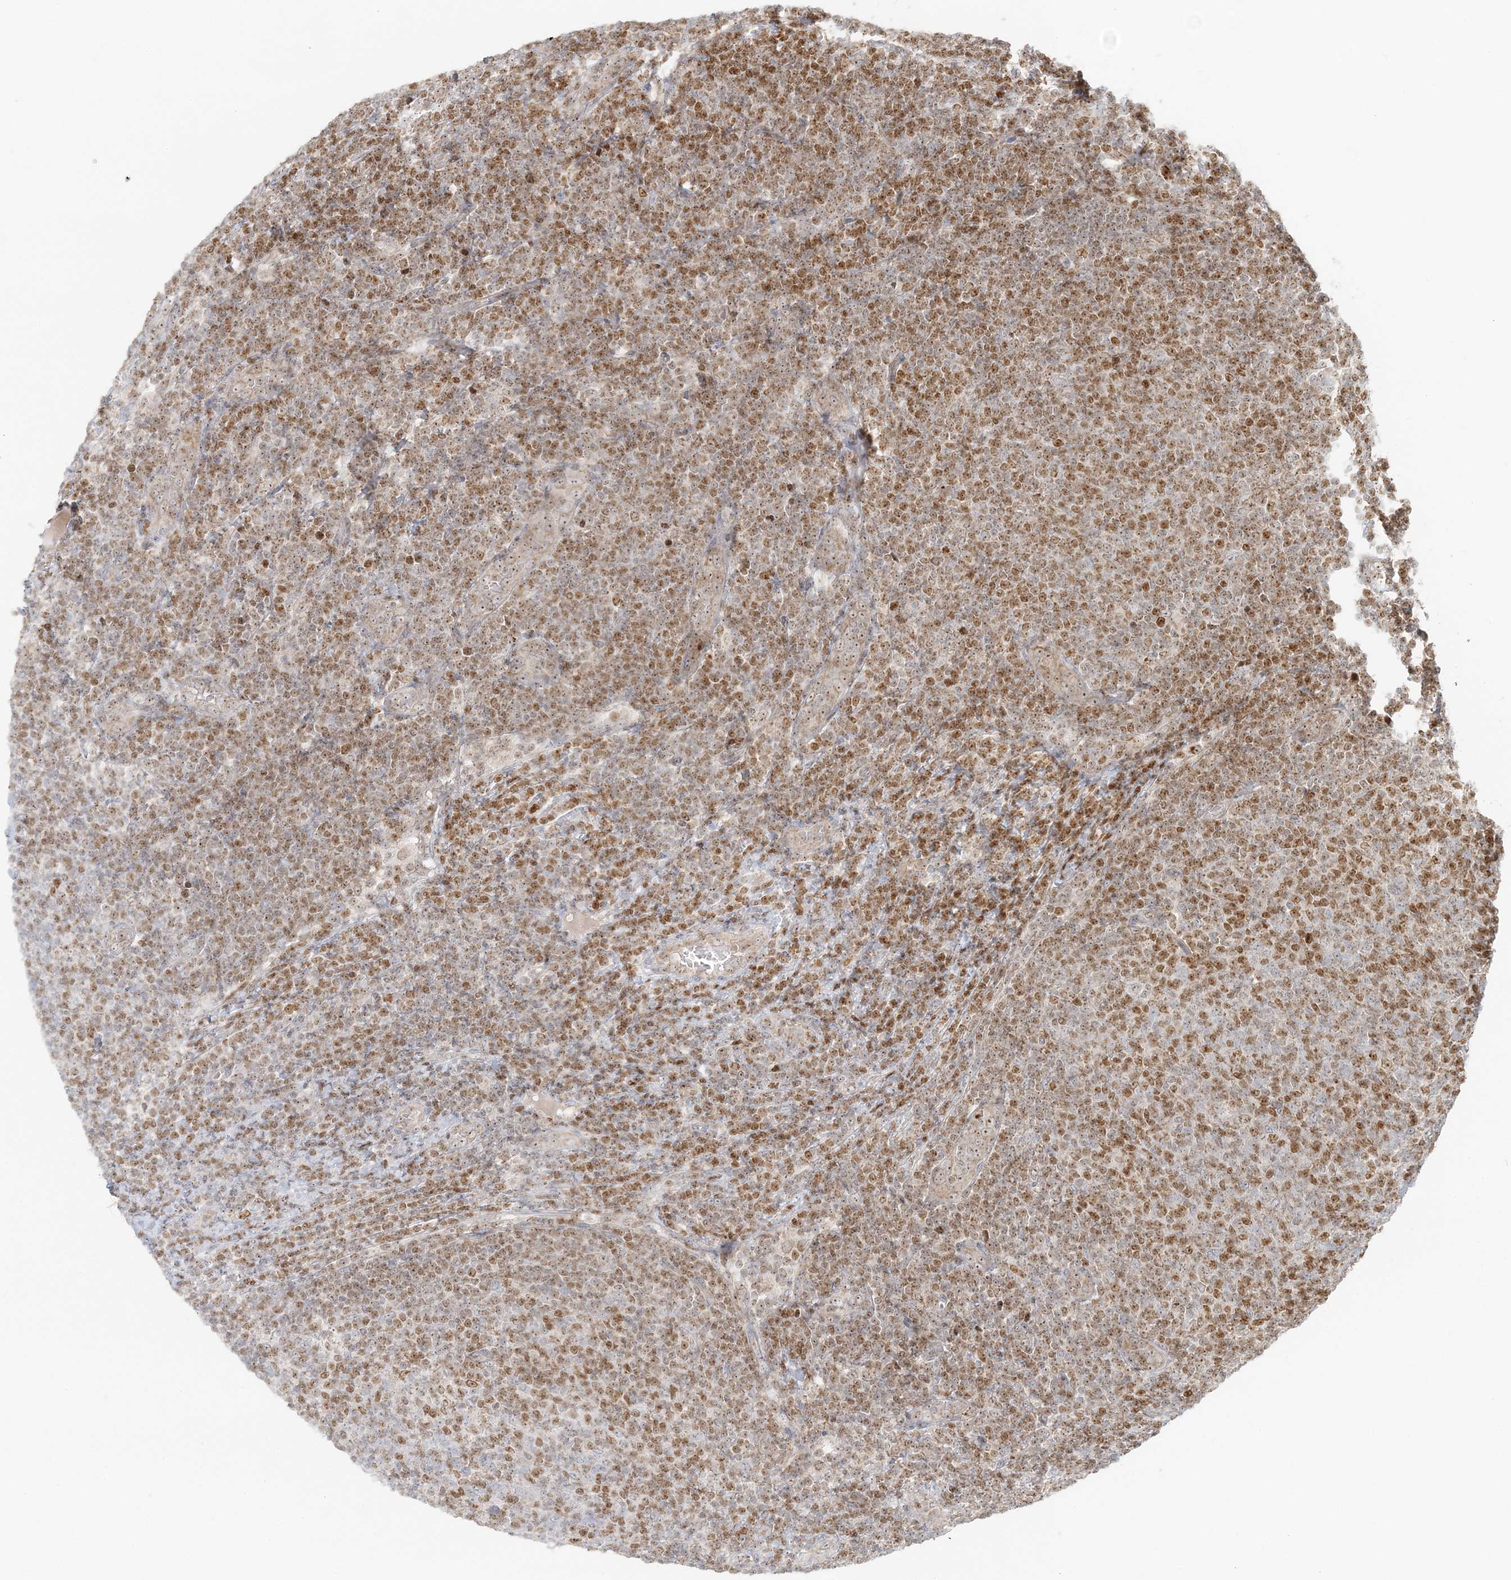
{"staining": {"intensity": "moderate", "quantity": ">75%", "location": "nuclear"}, "tissue": "lymphoma", "cell_type": "Tumor cells", "image_type": "cancer", "snomed": [{"axis": "morphology", "description": "Malignant lymphoma, non-Hodgkin's type, Low grade"}, {"axis": "topography", "description": "Lymph node"}], "caption": "Immunohistochemical staining of low-grade malignant lymphoma, non-Hodgkin's type shows medium levels of moderate nuclear protein staining in approximately >75% of tumor cells. (brown staining indicates protein expression, while blue staining denotes nuclei).", "gene": "UBE2F", "patient": {"sex": "male", "age": 66}}